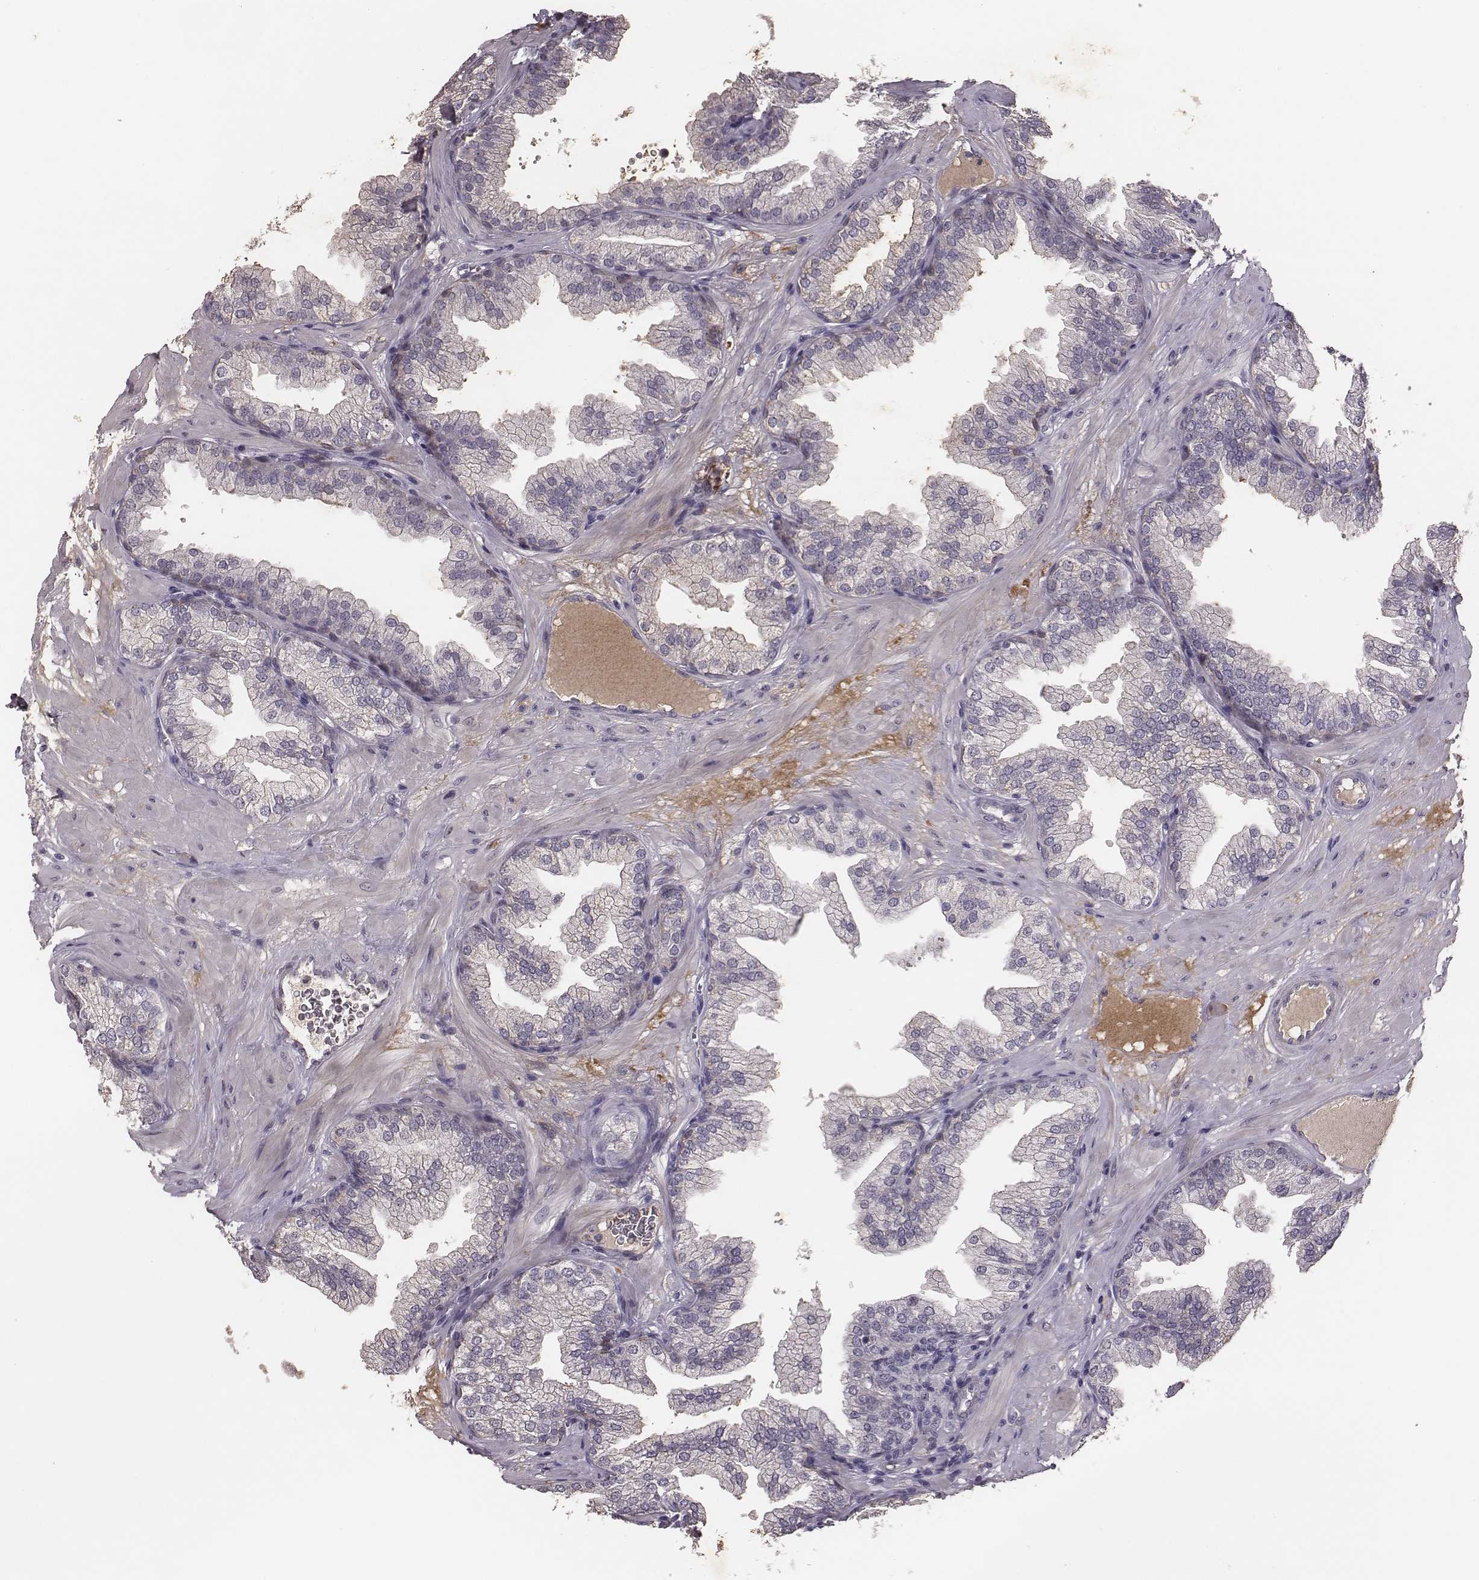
{"staining": {"intensity": "negative", "quantity": "none", "location": "none"}, "tissue": "prostate", "cell_type": "Glandular cells", "image_type": "normal", "snomed": [{"axis": "morphology", "description": "Normal tissue, NOS"}, {"axis": "topography", "description": "Prostate"}], "caption": "Immunohistochemical staining of normal human prostate exhibits no significant expression in glandular cells. The staining is performed using DAB (3,3'-diaminobenzidine) brown chromogen with nuclei counter-stained in using hematoxylin.", "gene": "SLC22A6", "patient": {"sex": "male", "age": 37}}